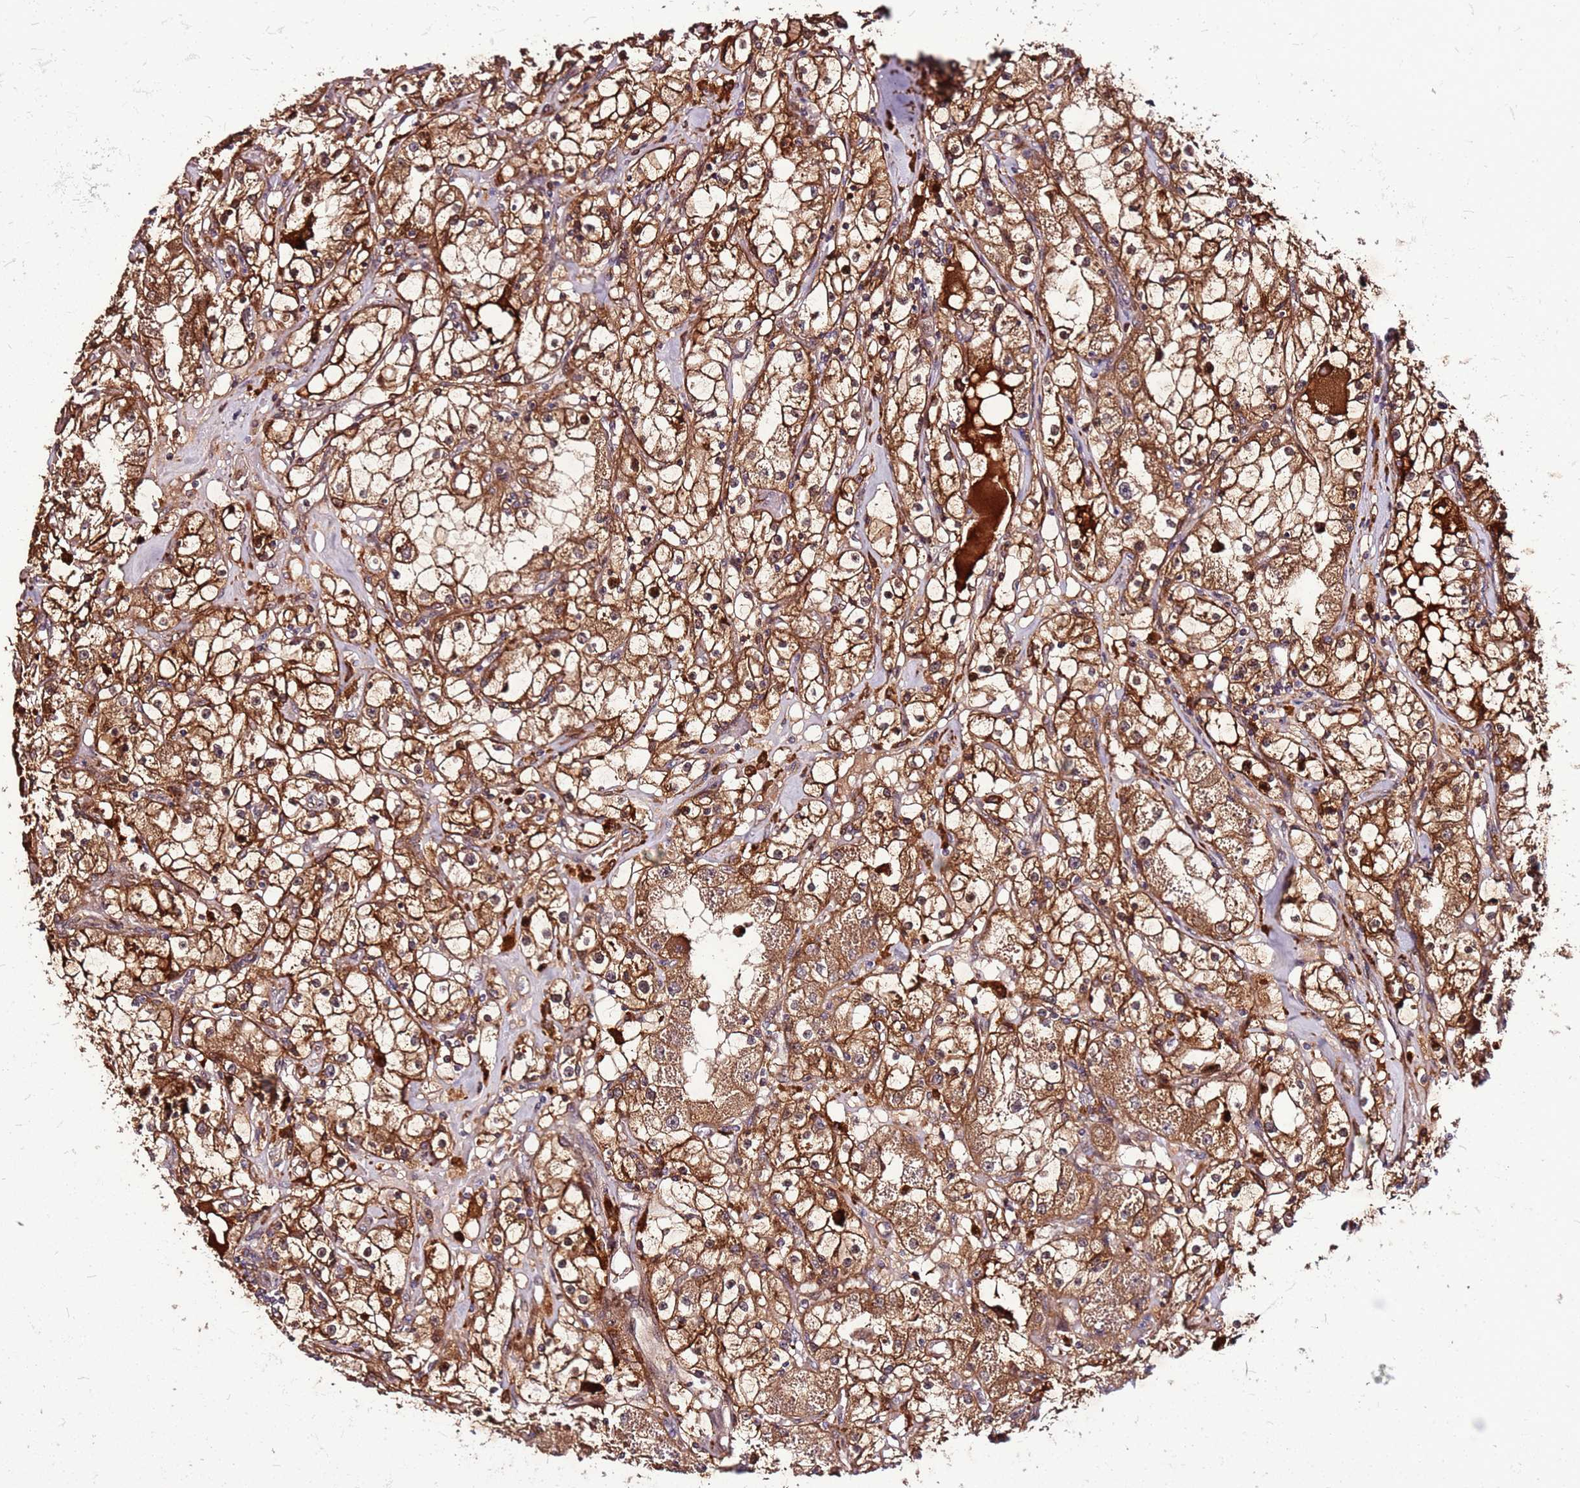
{"staining": {"intensity": "strong", "quantity": ">75%", "location": "cytoplasmic/membranous,nuclear"}, "tissue": "renal cancer", "cell_type": "Tumor cells", "image_type": "cancer", "snomed": [{"axis": "morphology", "description": "Adenocarcinoma, NOS"}, {"axis": "topography", "description": "Kidney"}], "caption": "Brown immunohistochemical staining in human renal cancer shows strong cytoplasmic/membranous and nuclear staining in about >75% of tumor cells. (IHC, brightfield microscopy, high magnification).", "gene": "LYPLAL1", "patient": {"sex": "male", "age": 56}}